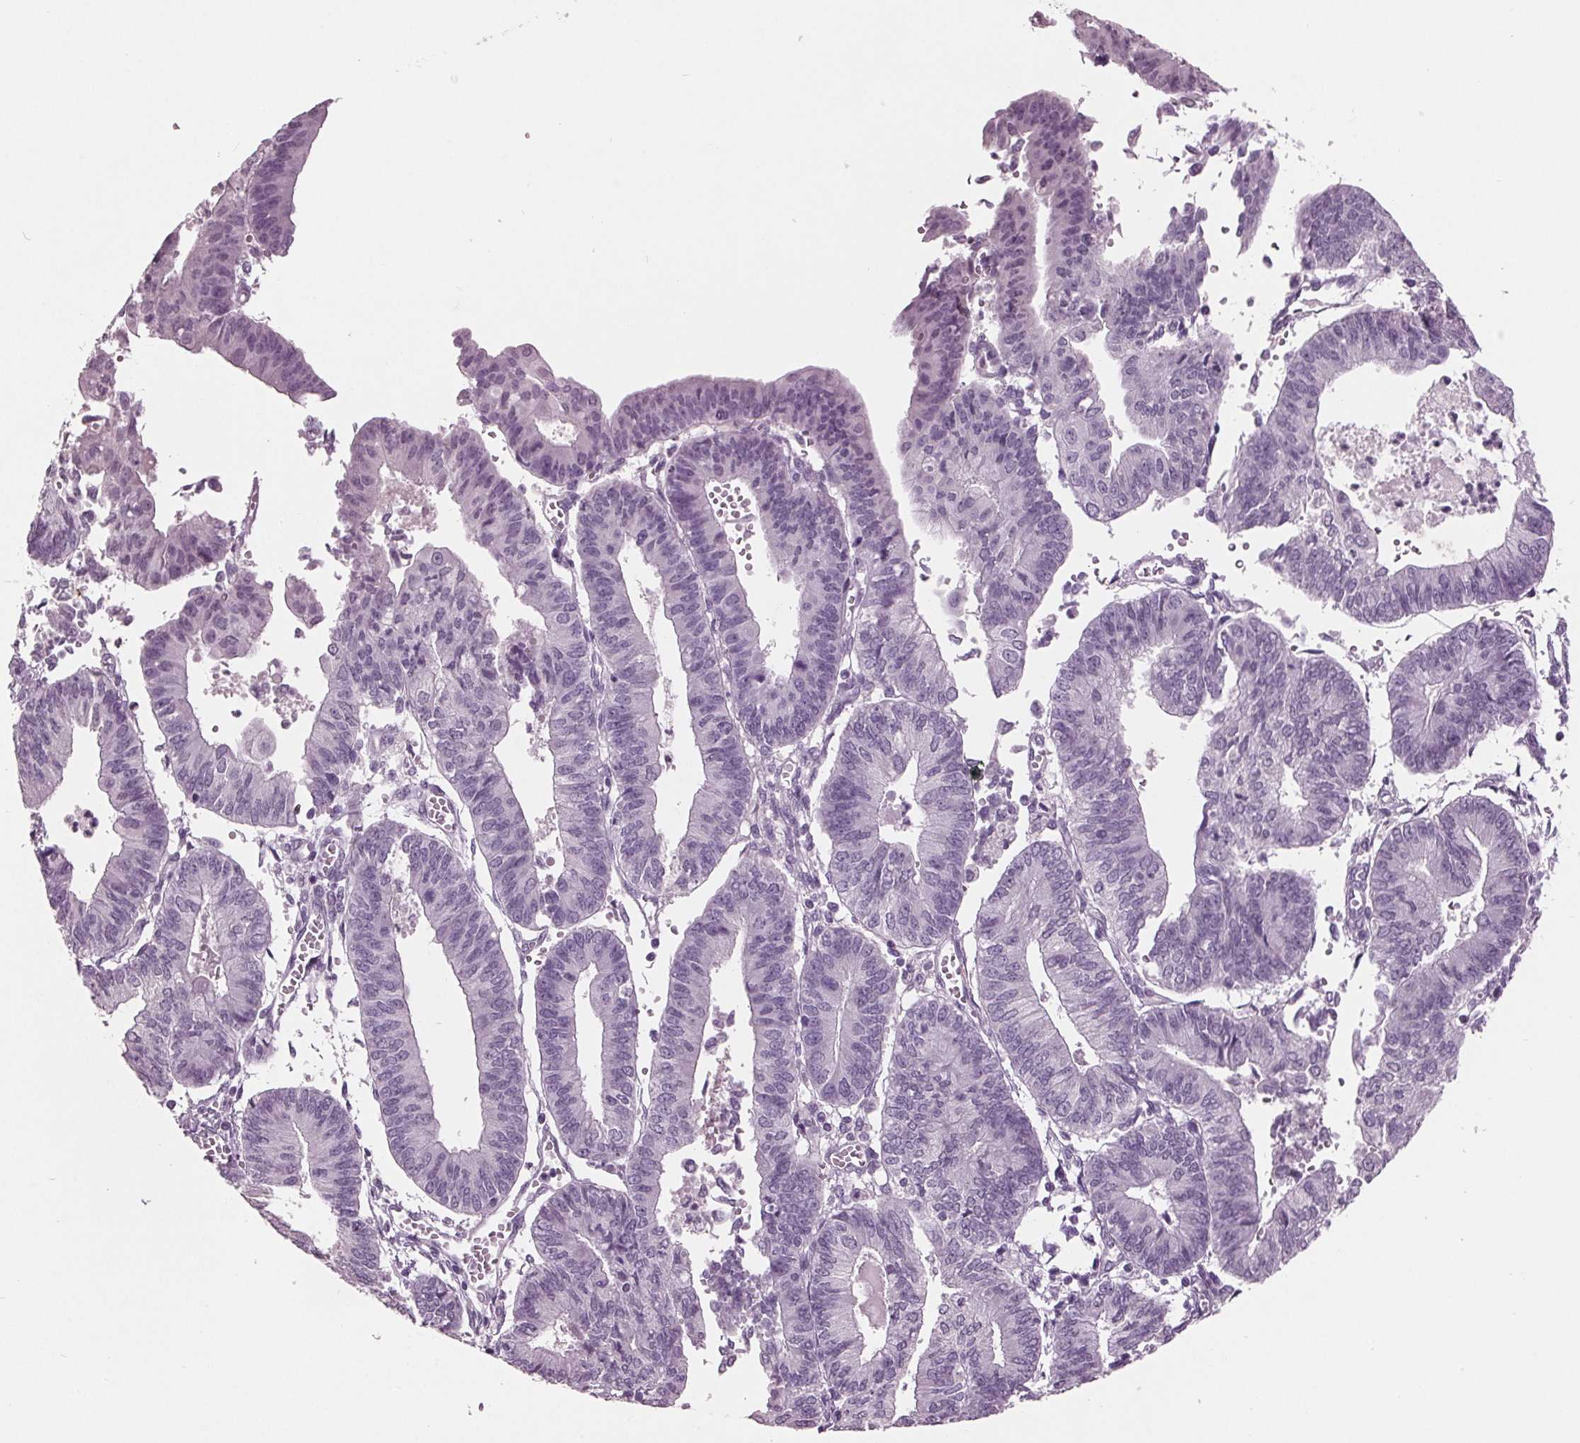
{"staining": {"intensity": "negative", "quantity": "none", "location": "none"}, "tissue": "endometrial cancer", "cell_type": "Tumor cells", "image_type": "cancer", "snomed": [{"axis": "morphology", "description": "Adenocarcinoma, NOS"}, {"axis": "topography", "description": "Endometrium"}], "caption": "This is an immunohistochemistry (IHC) image of endometrial cancer. There is no expression in tumor cells.", "gene": "AMBP", "patient": {"sex": "female", "age": 65}}